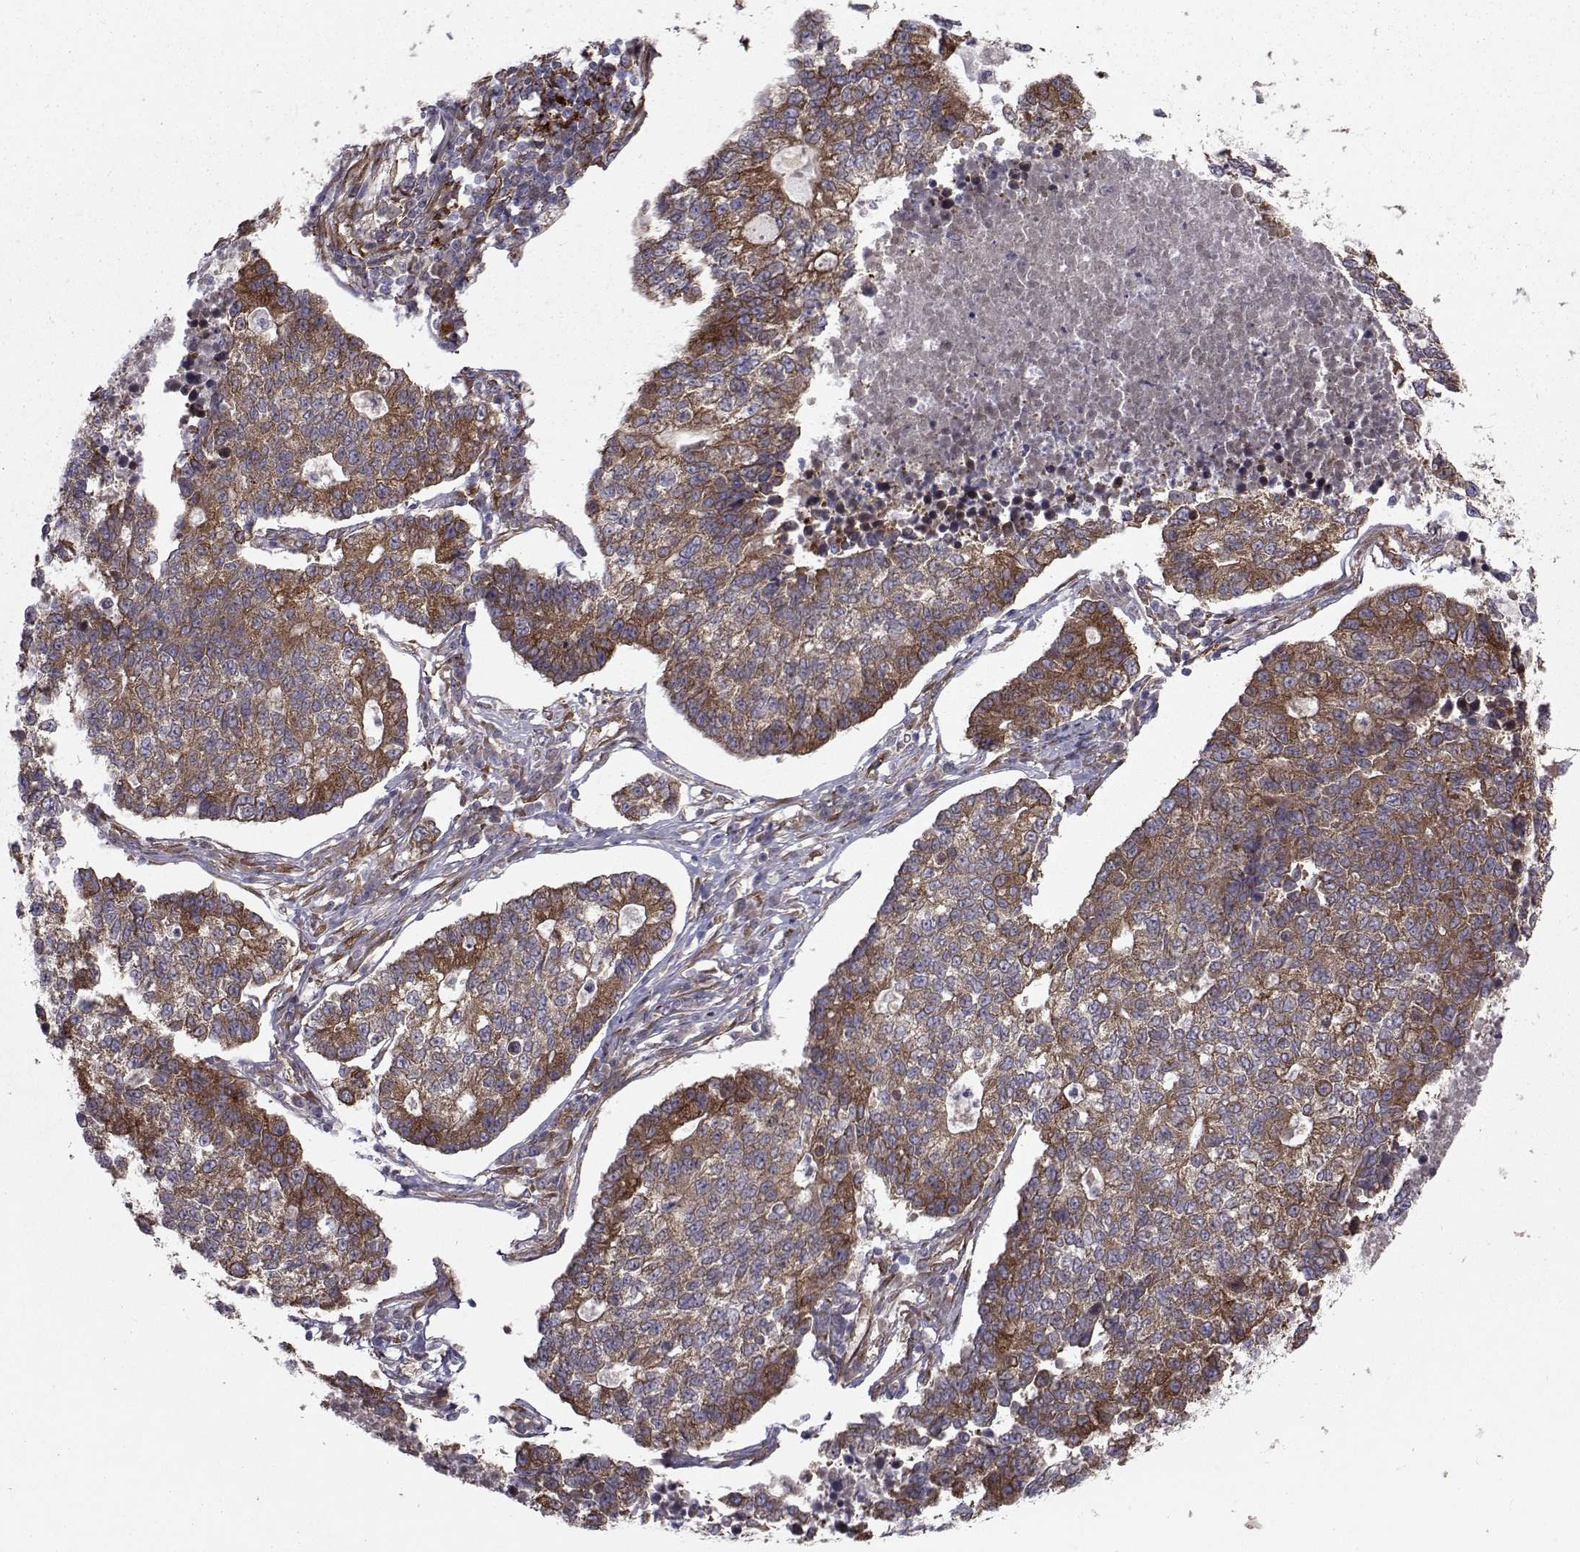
{"staining": {"intensity": "strong", "quantity": "25%-75%", "location": "cytoplasmic/membranous"}, "tissue": "lung cancer", "cell_type": "Tumor cells", "image_type": "cancer", "snomed": [{"axis": "morphology", "description": "Adenocarcinoma, NOS"}, {"axis": "topography", "description": "Lung"}], "caption": "This is a micrograph of immunohistochemistry (IHC) staining of lung cancer, which shows strong staining in the cytoplasmic/membranous of tumor cells.", "gene": "TRIP10", "patient": {"sex": "male", "age": 57}}